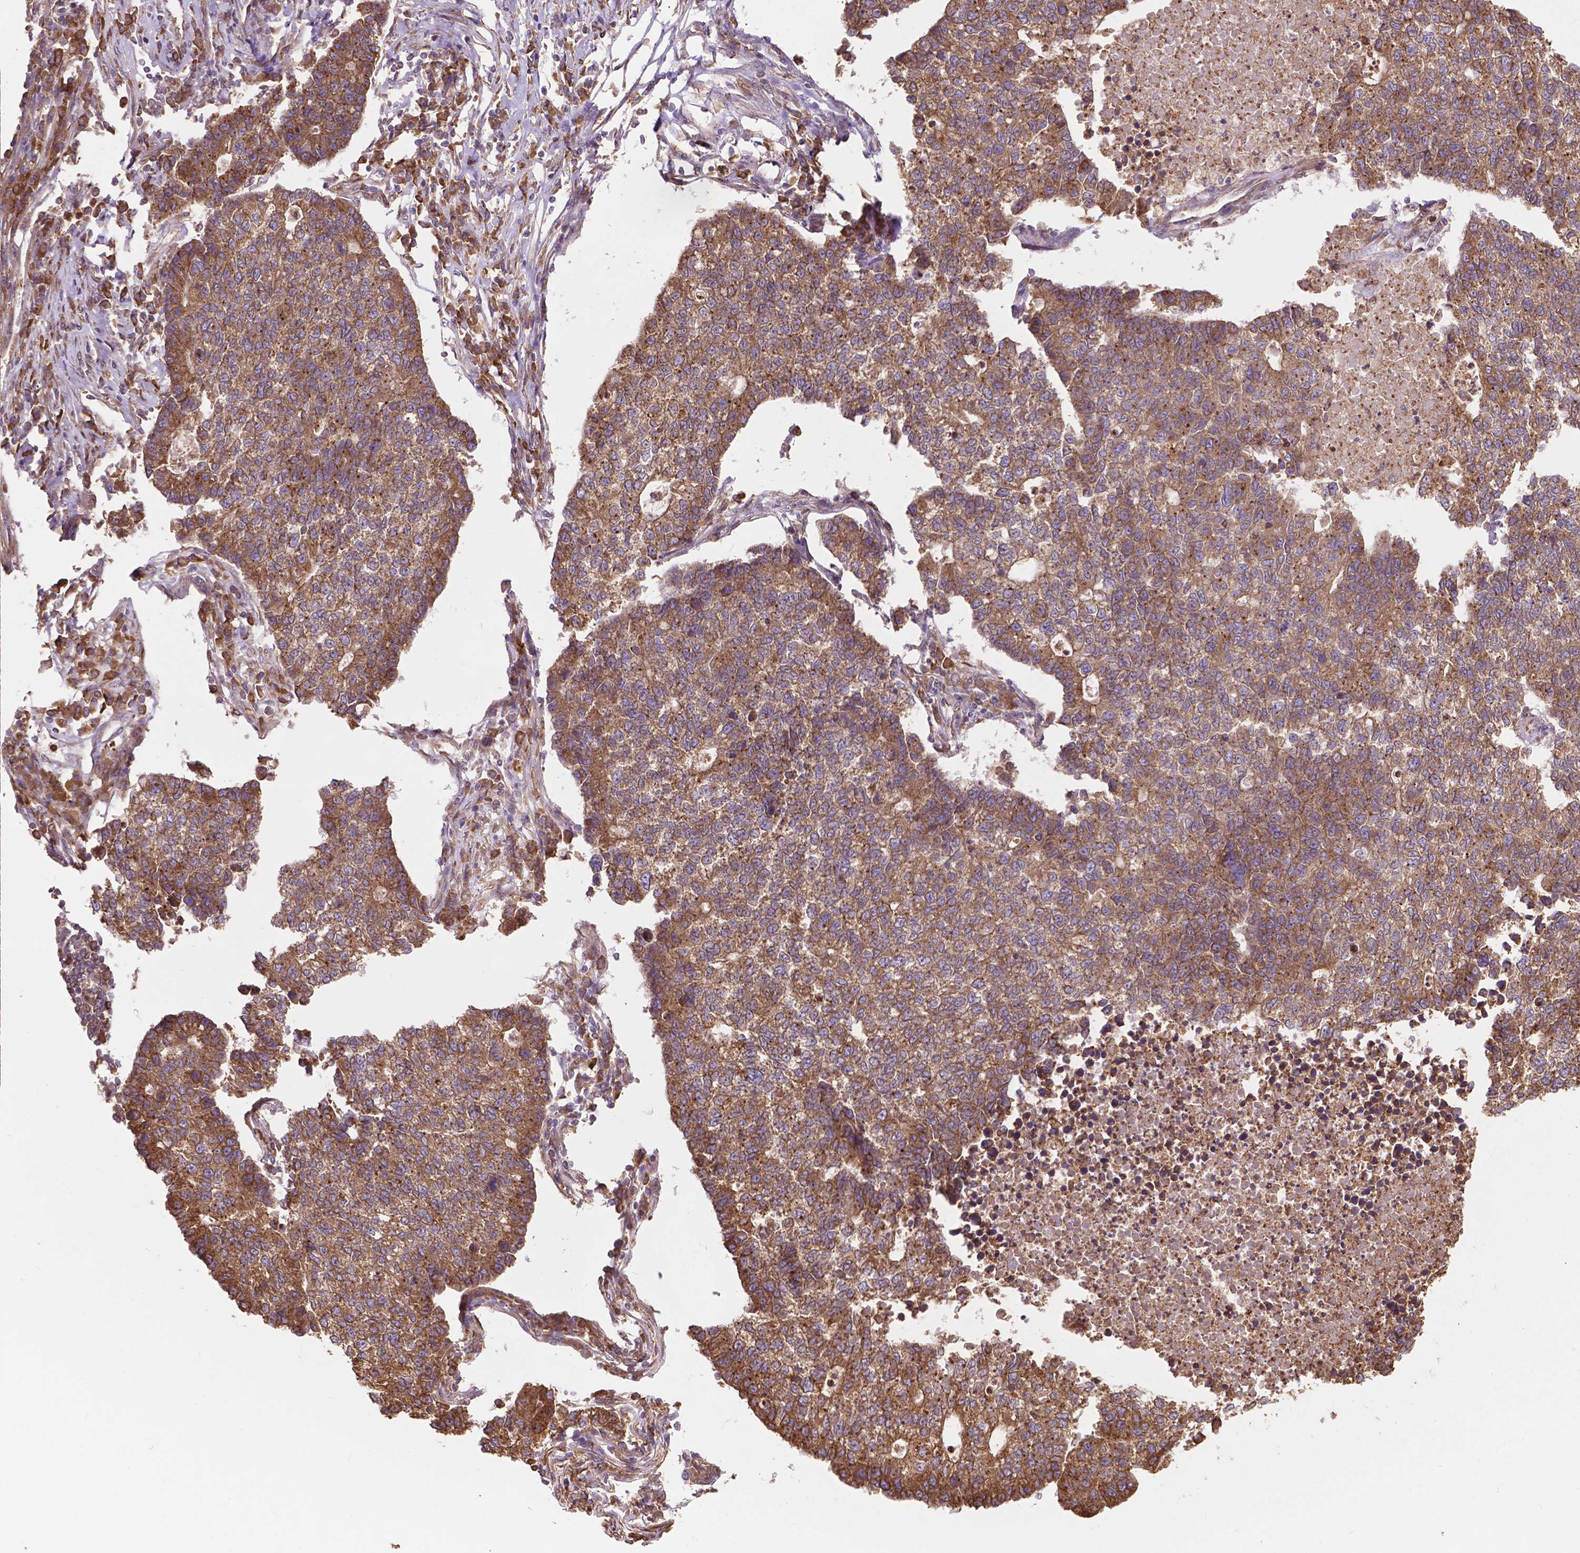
{"staining": {"intensity": "moderate", "quantity": ">75%", "location": "cytoplasmic/membranous"}, "tissue": "lung cancer", "cell_type": "Tumor cells", "image_type": "cancer", "snomed": [{"axis": "morphology", "description": "Adenocarcinoma, NOS"}, {"axis": "topography", "description": "Lung"}], "caption": "IHC of lung adenocarcinoma exhibits medium levels of moderate cytoplasmic/membranous positivity in approximately >75% of tumor cells.", "gene": "CCDC71L", "patient": {"sex": "male", "age": 57}}